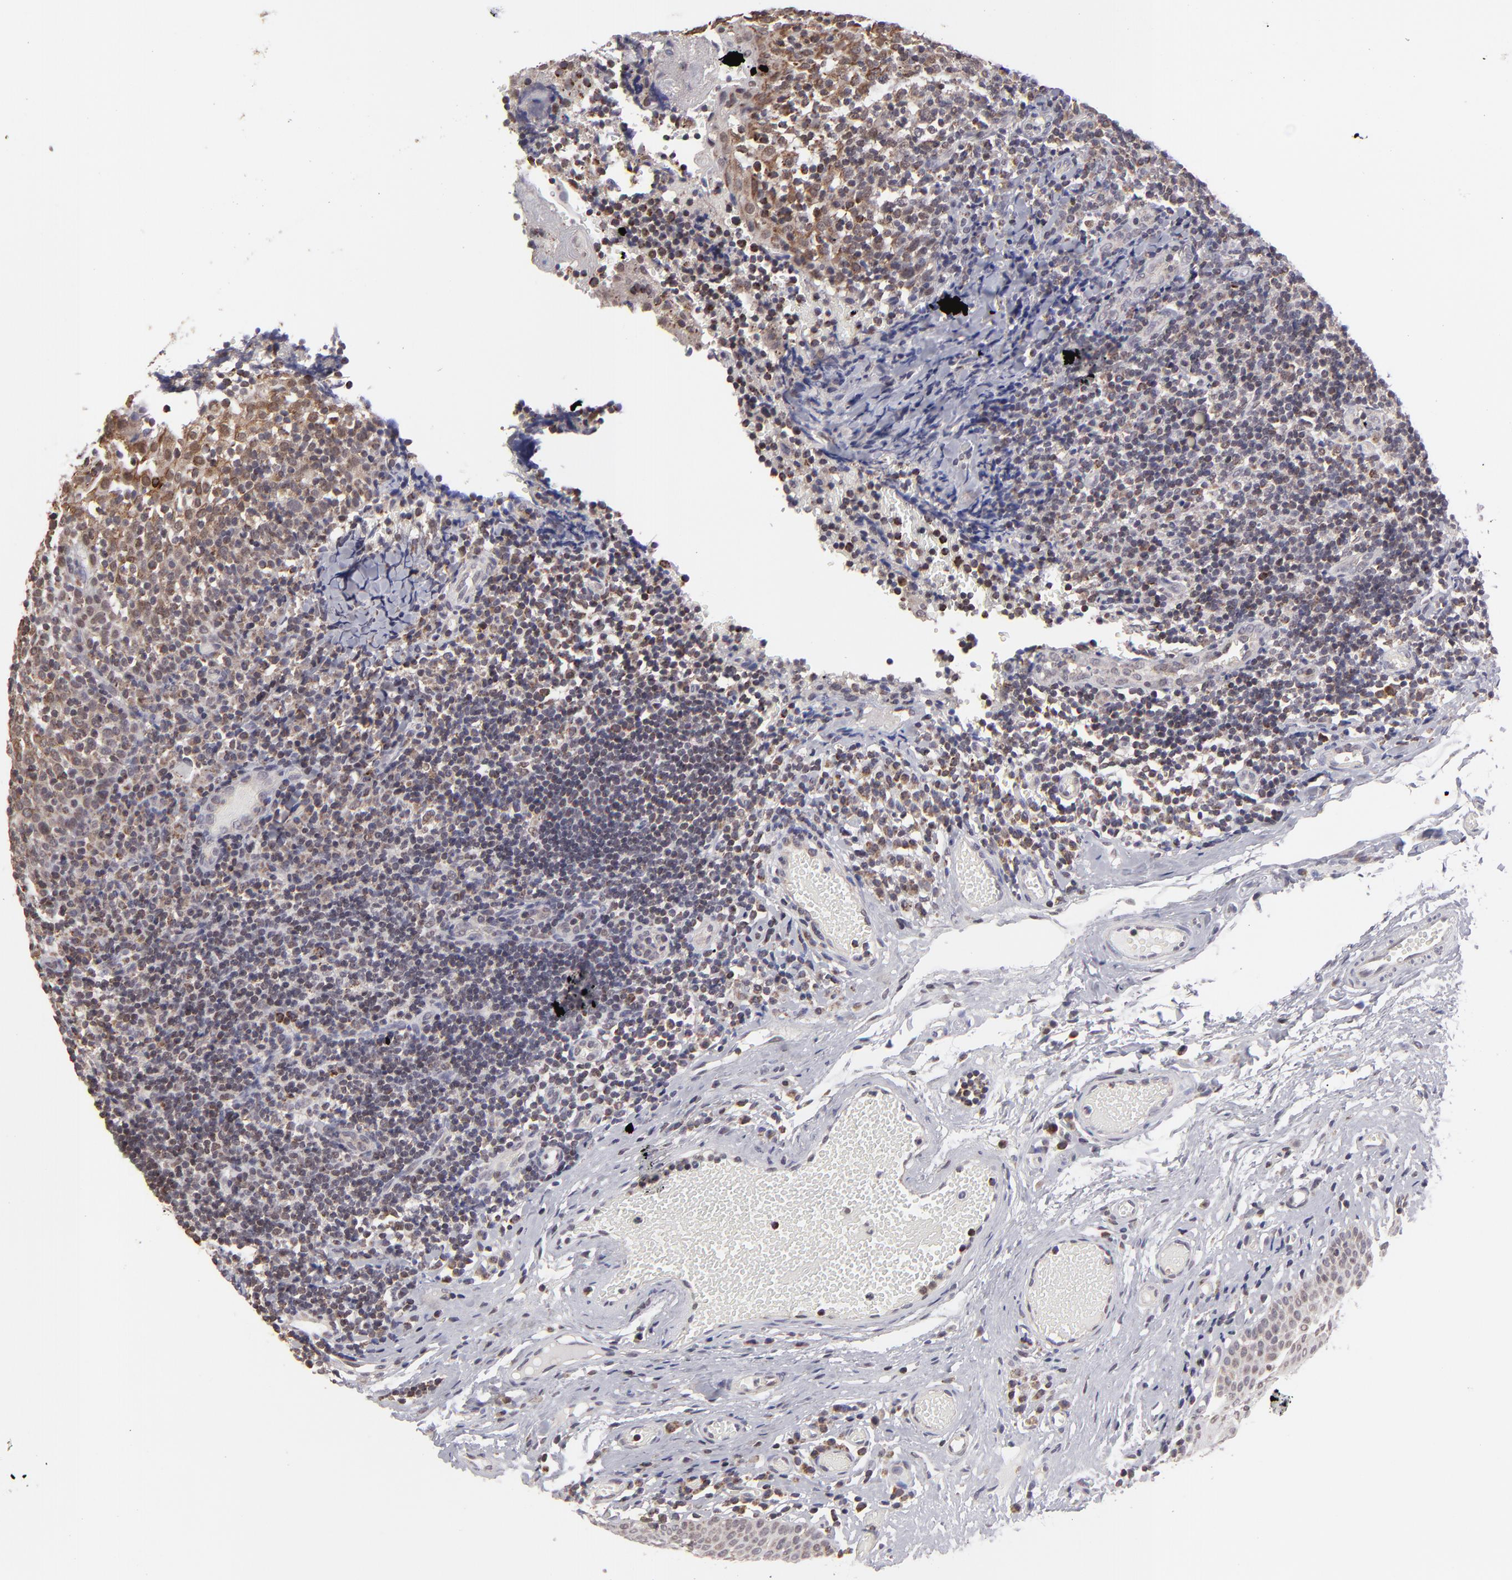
{"staining": {"intensity": "moderate", "quantity": "25%-75%", "location": "cytoplasmic/membranous,nuclear"}, "tissue": "tonsil", "cell_type": "Germinal center cells", "image_type": "normal", "snomed": [{"axis": "morphology", "description": "Normal tissue, NOS"}, {"axis": "topography", "description": "Tonsil"}], "caption": "A photomicrograph showing moderate cytoplasmic/membranous,nuclear expression in about 25%-75% of germinal center cells in normal tonsil, as visualized by brown immunohistochemical staining.", "gene": "SLC15A1", "patient": {"sex": "female", "age": 34}}